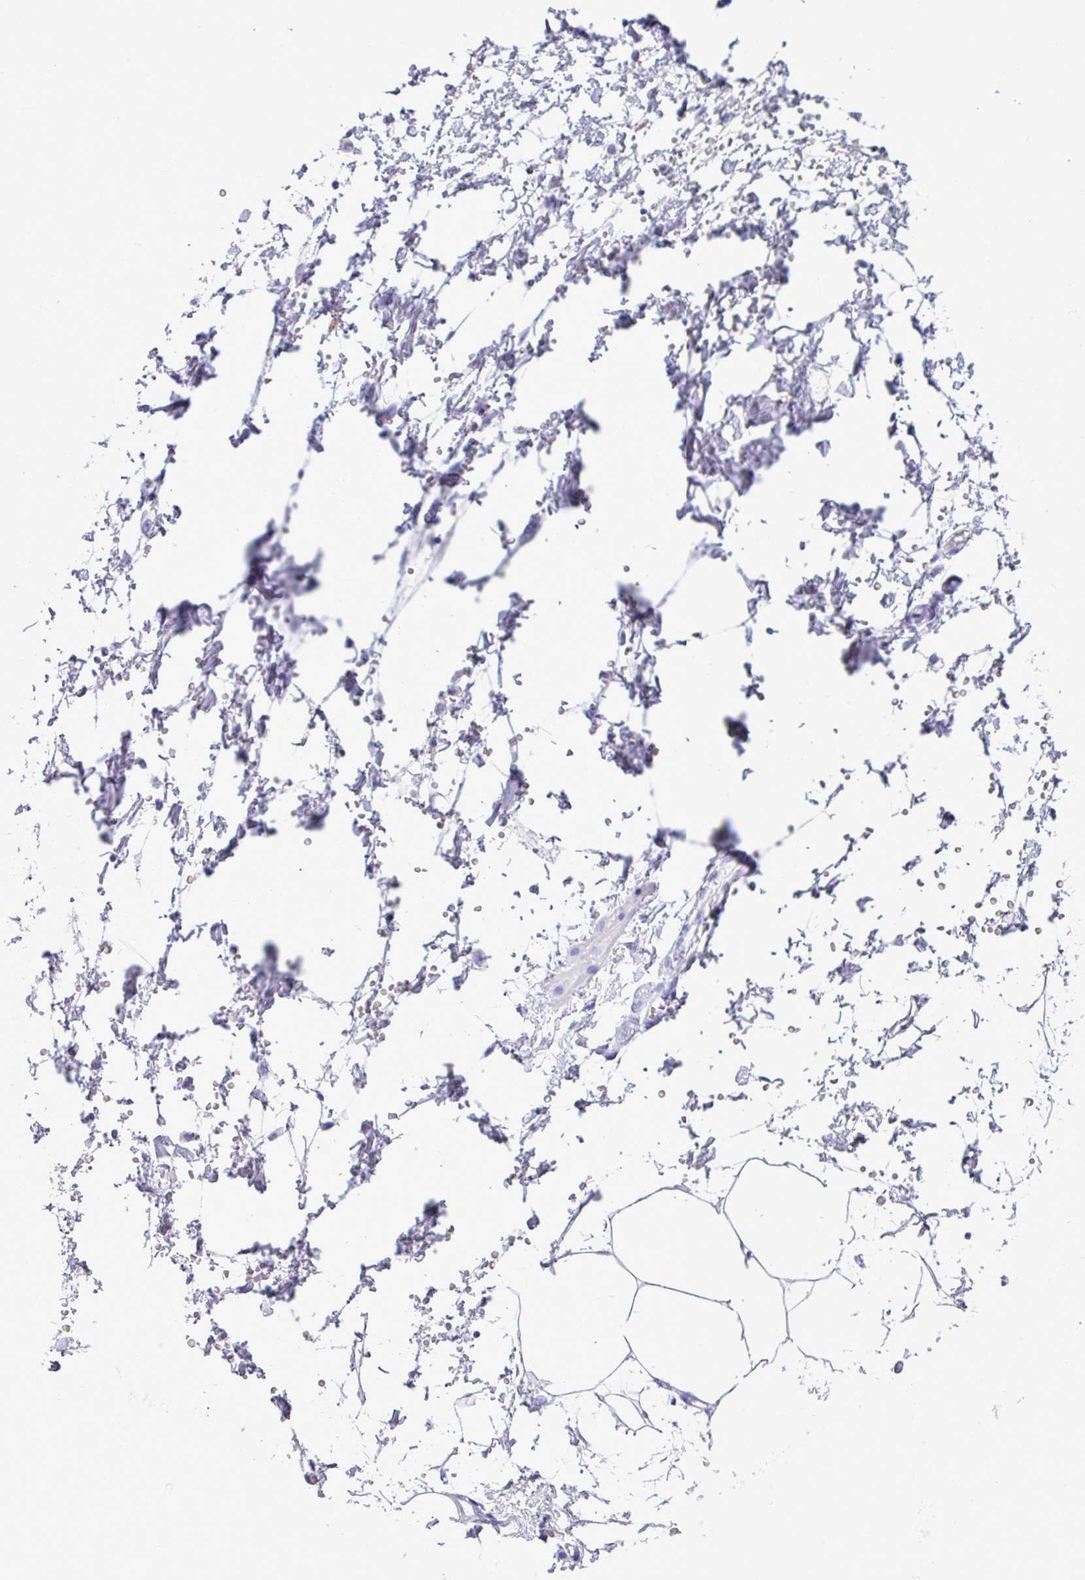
{"staining": {"intensity": "weak", "quantity": "25%-75%", "location": "cytoplasmic/membranous"}, "tissue": "adipose tissue", "cell_type": "Adipocytes", "image_type": "normal", "snomed": [{"axis": "morphology", "description": "Normal tissue, NOS"}, {"axis": "topography", "description": "Prostate"}, {"axis": "topography", "description": "Peripheral nerve tissue"}], "caption": "Immunohistochemistry photomicrograph of benign adipose tissue stained for a protein (brown), which demonstrates low levels of weak cytoplasmic/membranous positivity in approximately 25%-75% of adipocytes.", "gene": "TNFSF12", "patient": {"sex": "male", "age": 55}}